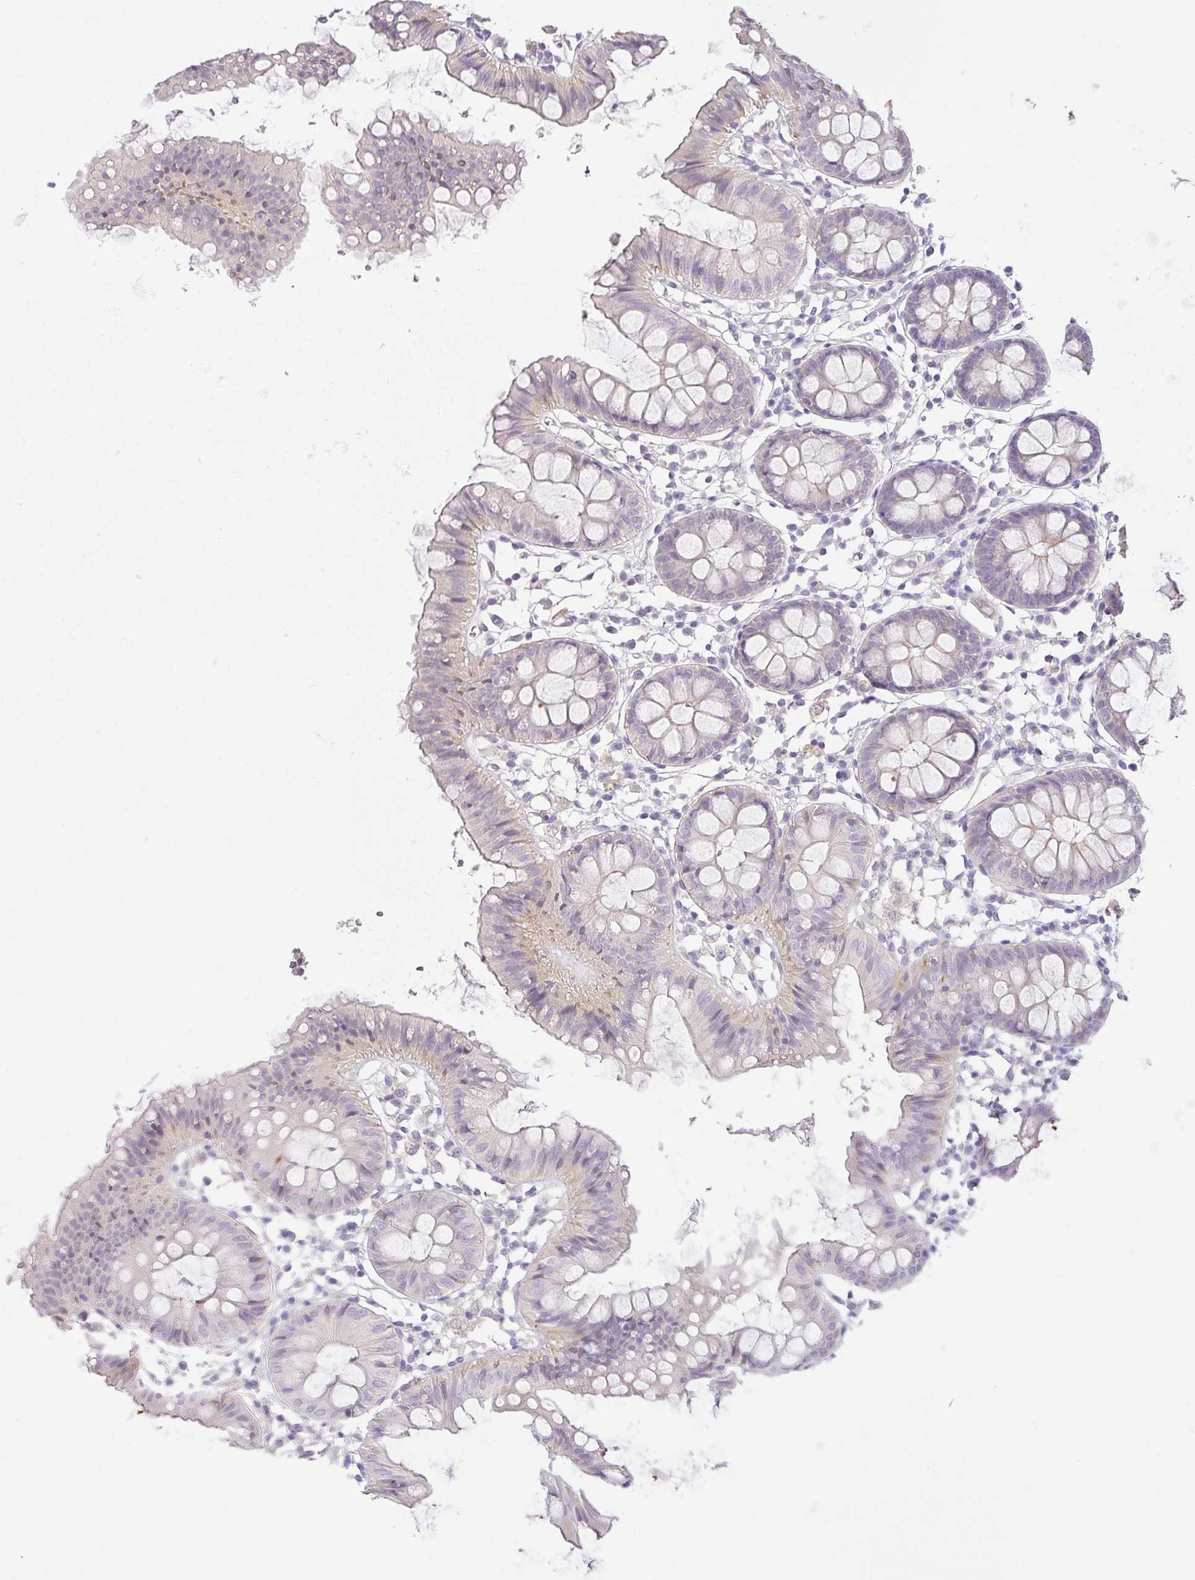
{"staining": {"intensity": "negative", "quantity": "none", "location": "none"}, "tissue": "colon", "cell_type": "Endothelial cells", "image_type": "normal", "snomed": [{"axis": "morphology", "description": "Normal tissue, NOS"}, {"axis": "topography", "description": "Colon"}], "caption": "Immunohistochemistry (IHC) photomicrograph of unremarkable colon: human colon stained with DAB displays no significant protein positivity in endothelial cells.", "gene": "RAX2", "patient": {"sex": "female", "age": 84}}